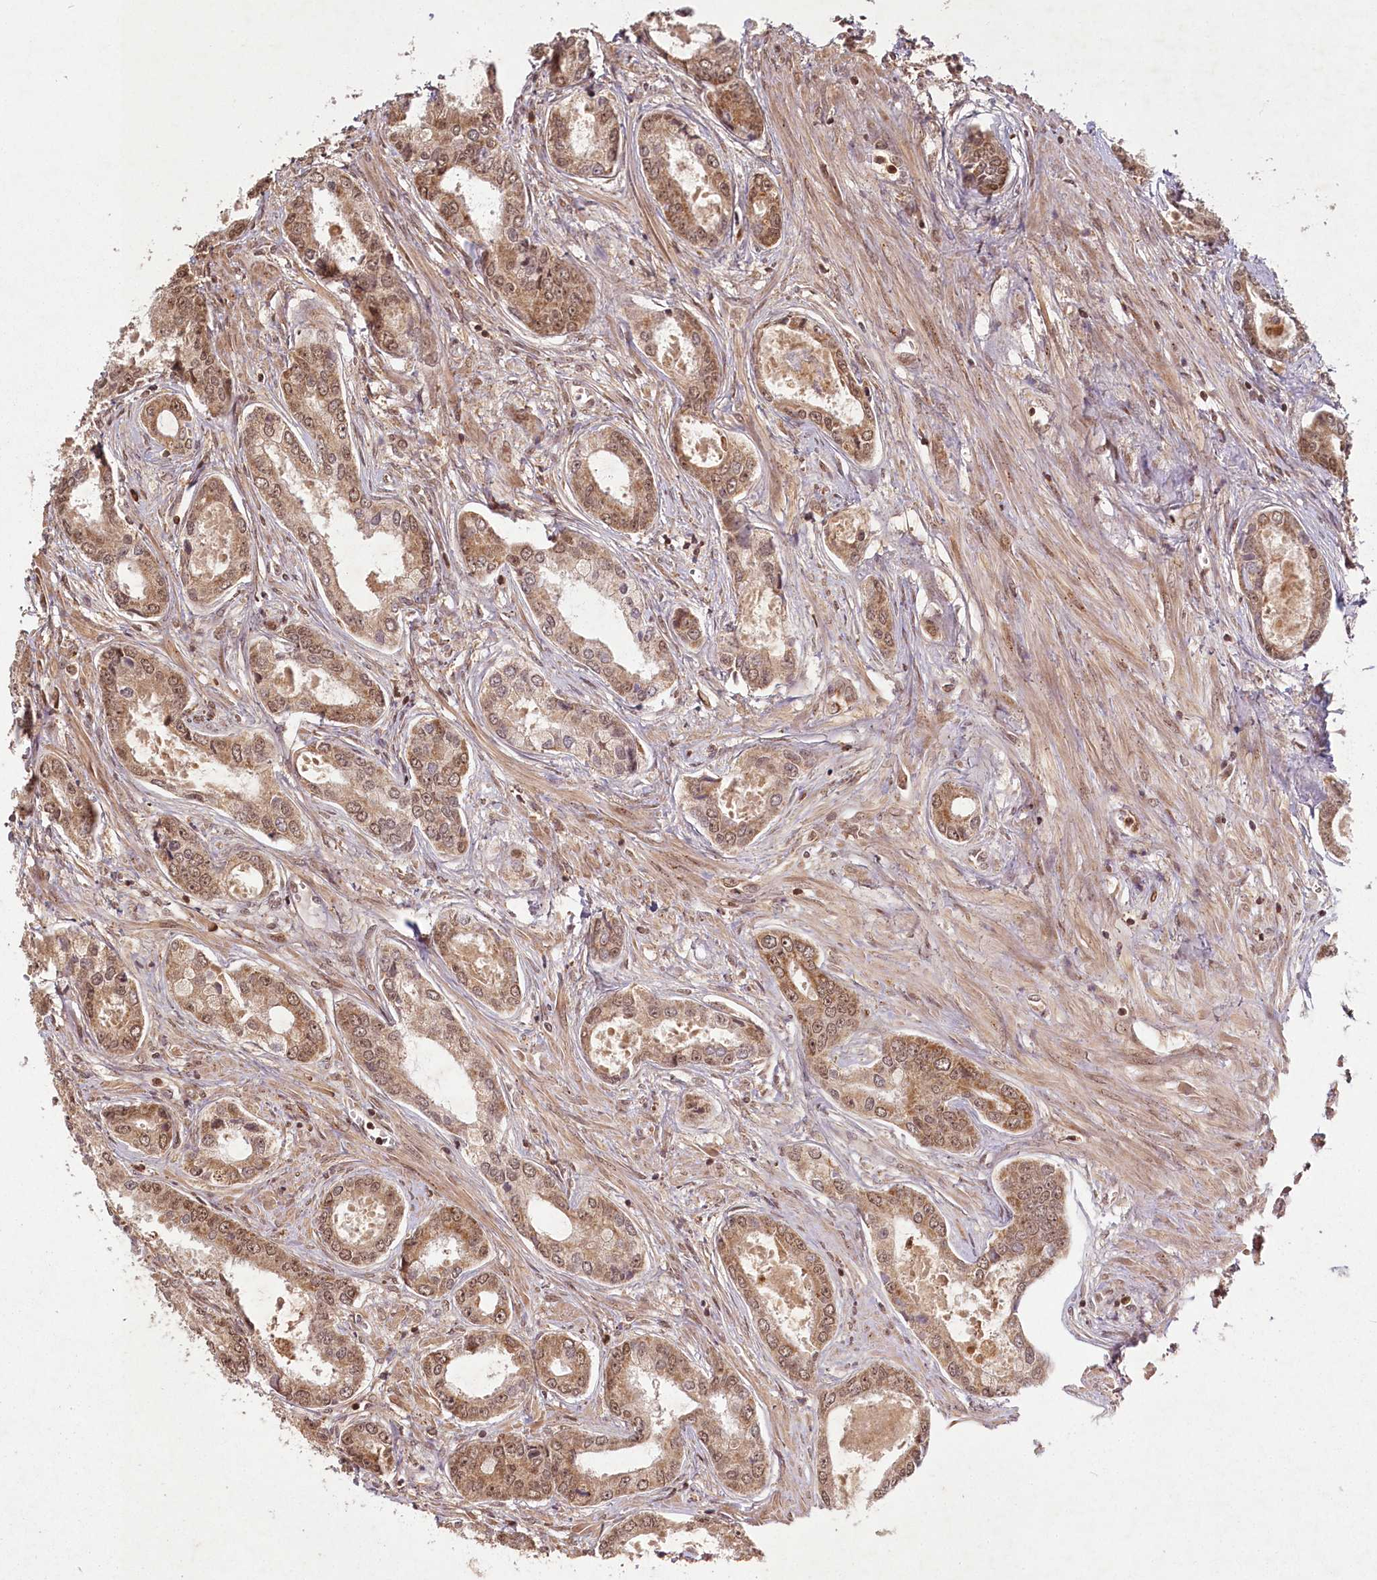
{"staining": {"intensity": "weak", "quantity": ">75%", "location": "cytoplasmic/membranous,nuclear"}, "tissue": "prostate cancer", "cell_type": "Tumor cells", "image_type": "cancer", "snomed": [{"axis": "morphology", "description": "Adenocarcinoma, Low grade"}, {"axis": "topography", "description": "Prostate"}], "caption": "IHC of human prostate adenocarcinoma (low-grade) demonstrates low levels of weak cytoplasmic/membranous and nuclear expression in about >75% of tumor cells.", "gene": "MICU1", "patient": {"sex": "male", "age": 68}}